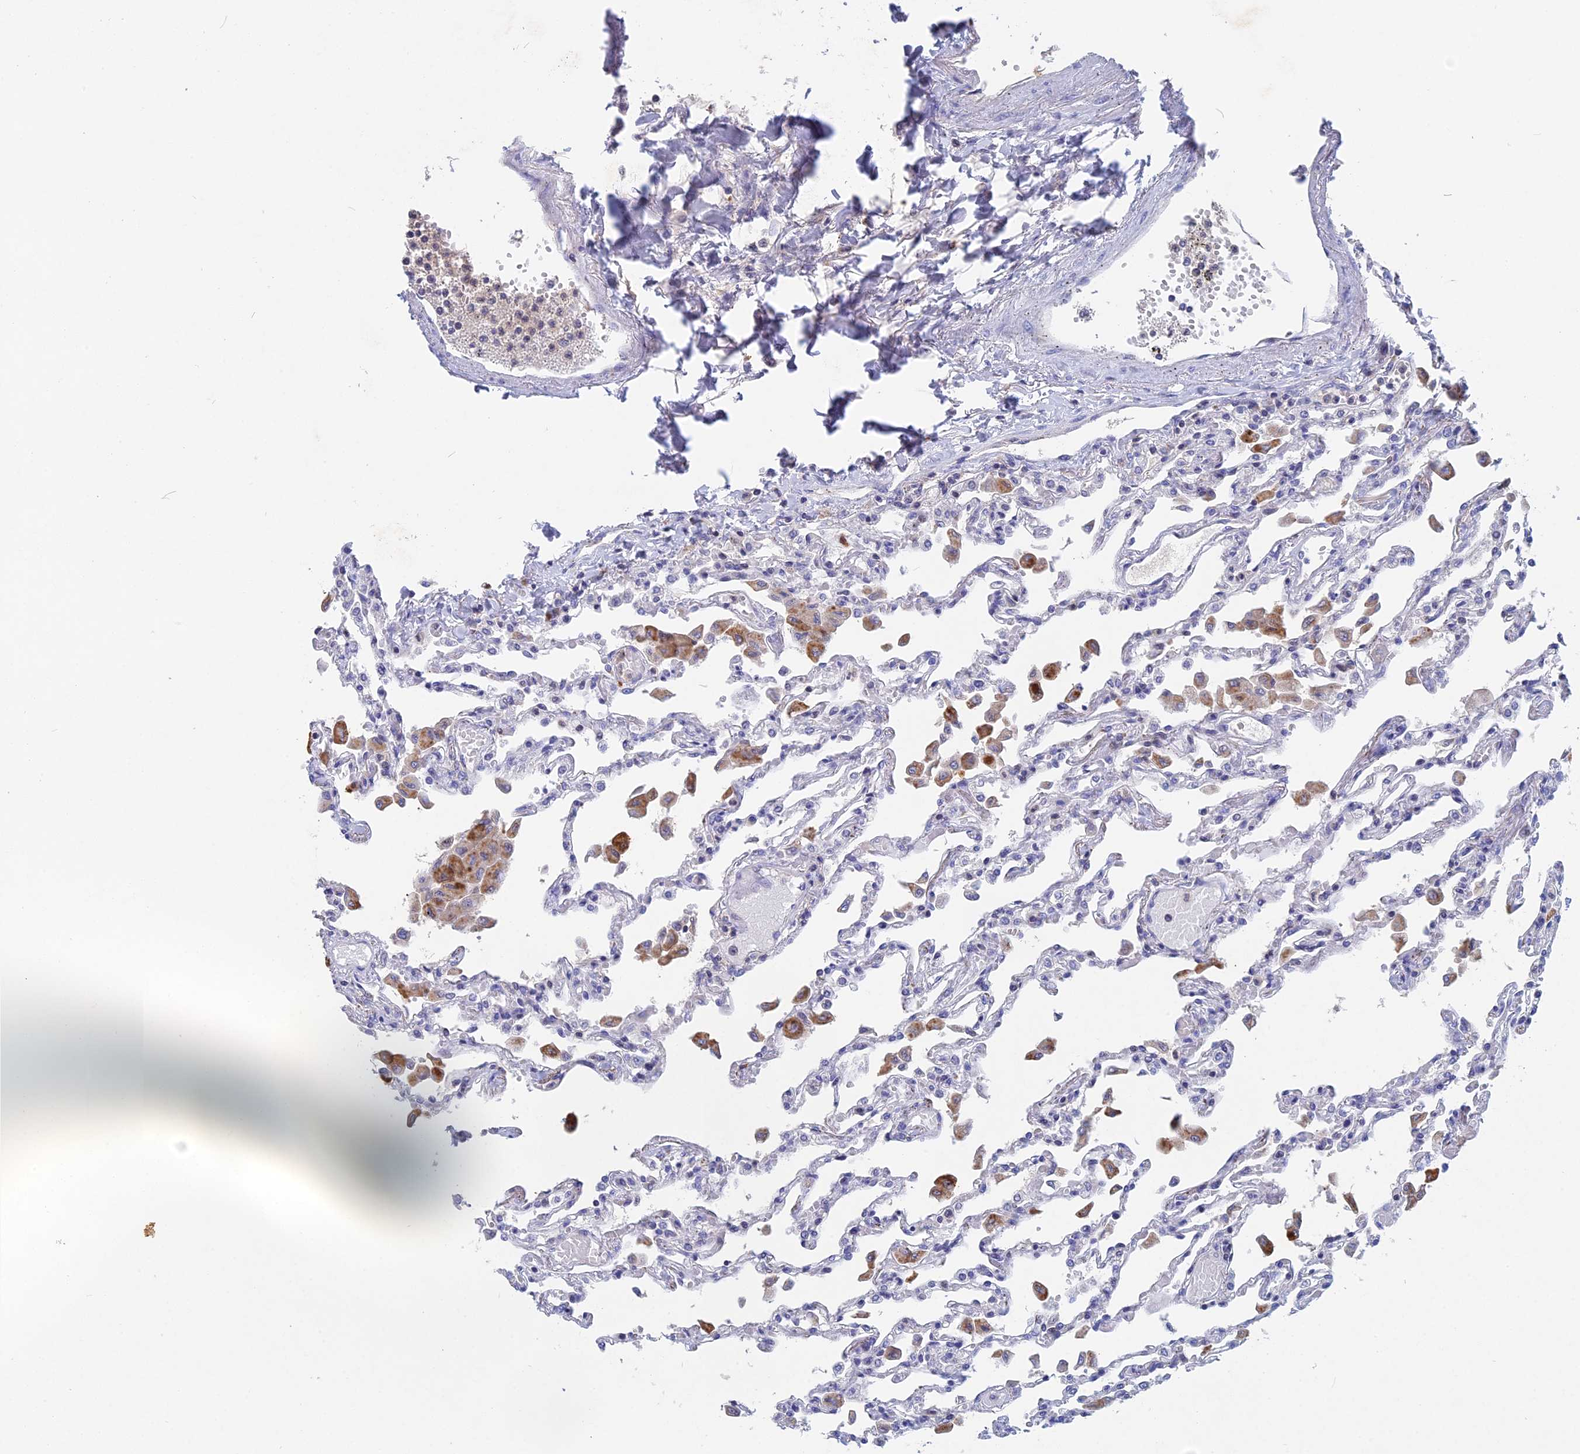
{"staining": {"intensity": "negative", "quantity": "none", "location": "none"}, "tissue": "lung", "cell_type": "Alveolar cells", "image_type": "normal", "snomed": [{"axis": "morphology", "description": "Normal tissue, NOS"}, {"axis": "topography", "description": "Bronchus"}, {"axis": "topography", "description": "Lung"}], "caption": "A high-resolution image shows IHC staining of benign lung, which exhibits no significant positivity in alveolar cells. Nuclei are stained in blue.", "gene": "ACP7", "patient": {"sex": "female", "age": 49}}